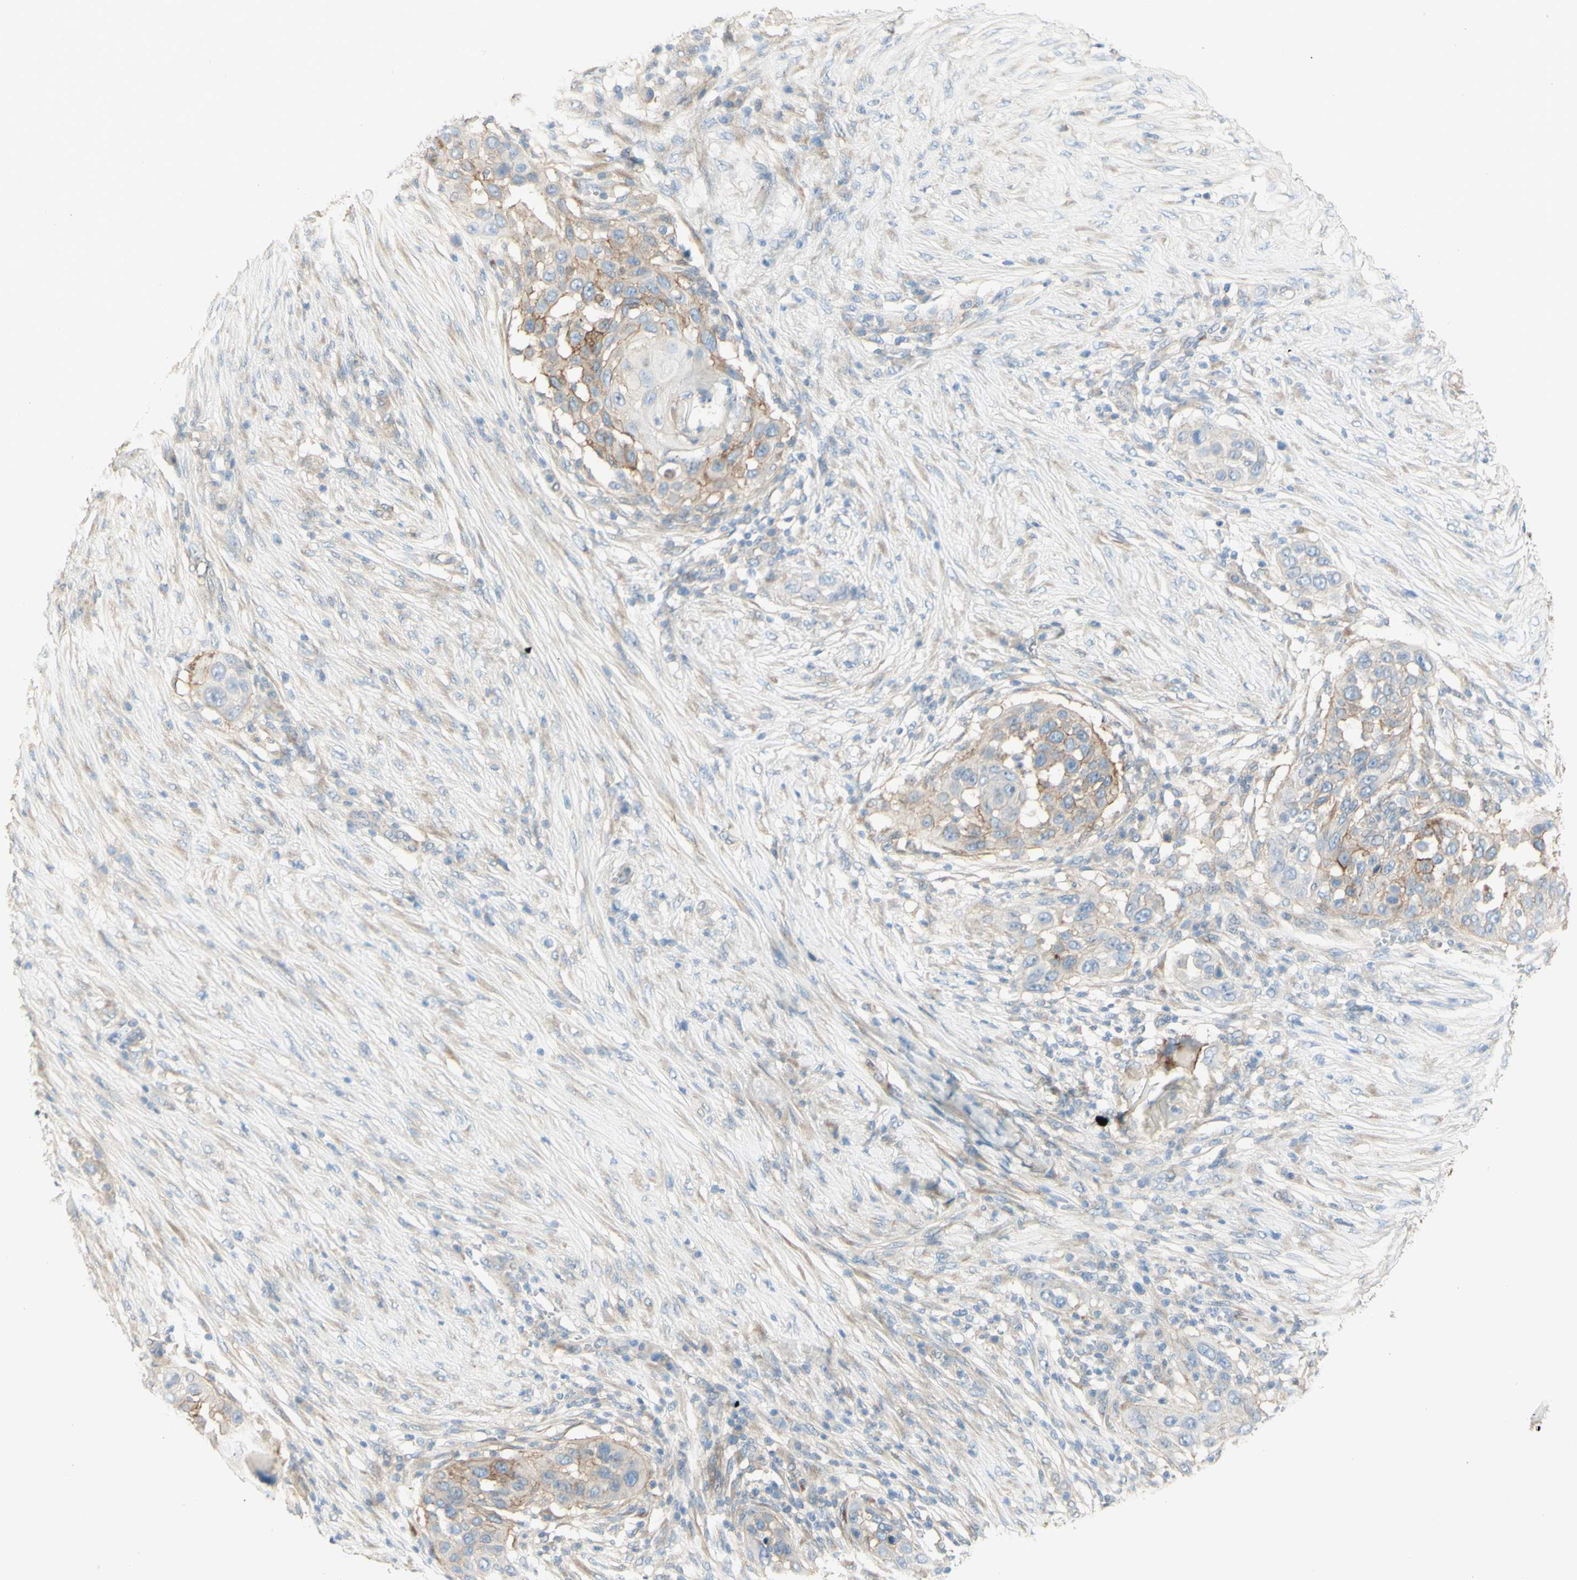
{"staining": {"intensity": "weak", "quantity": "<25%", "location": "cytoplasmic/membranous"}, "tissue": "skin cancer", "cell_type": "Tumor cells", "image_type": "cancer", "snomed": [{"axis": "morphology", "description": "Squamous cell carcinoma, NOS"}, {"axis": "topography", "description": "Skin"}], "caption": "There is no significant expression in tumor cells of squamous cell carcinoma (skin). (Stains: DAB (3,3'-diaminobenzidine) immunohistochemistry (IHC) with hematoxylin counter stain, Microscopy: brightfield microscopy at high magnification).", "gene": "RNF149", "patient": {"sex": "female", "age": 44}}